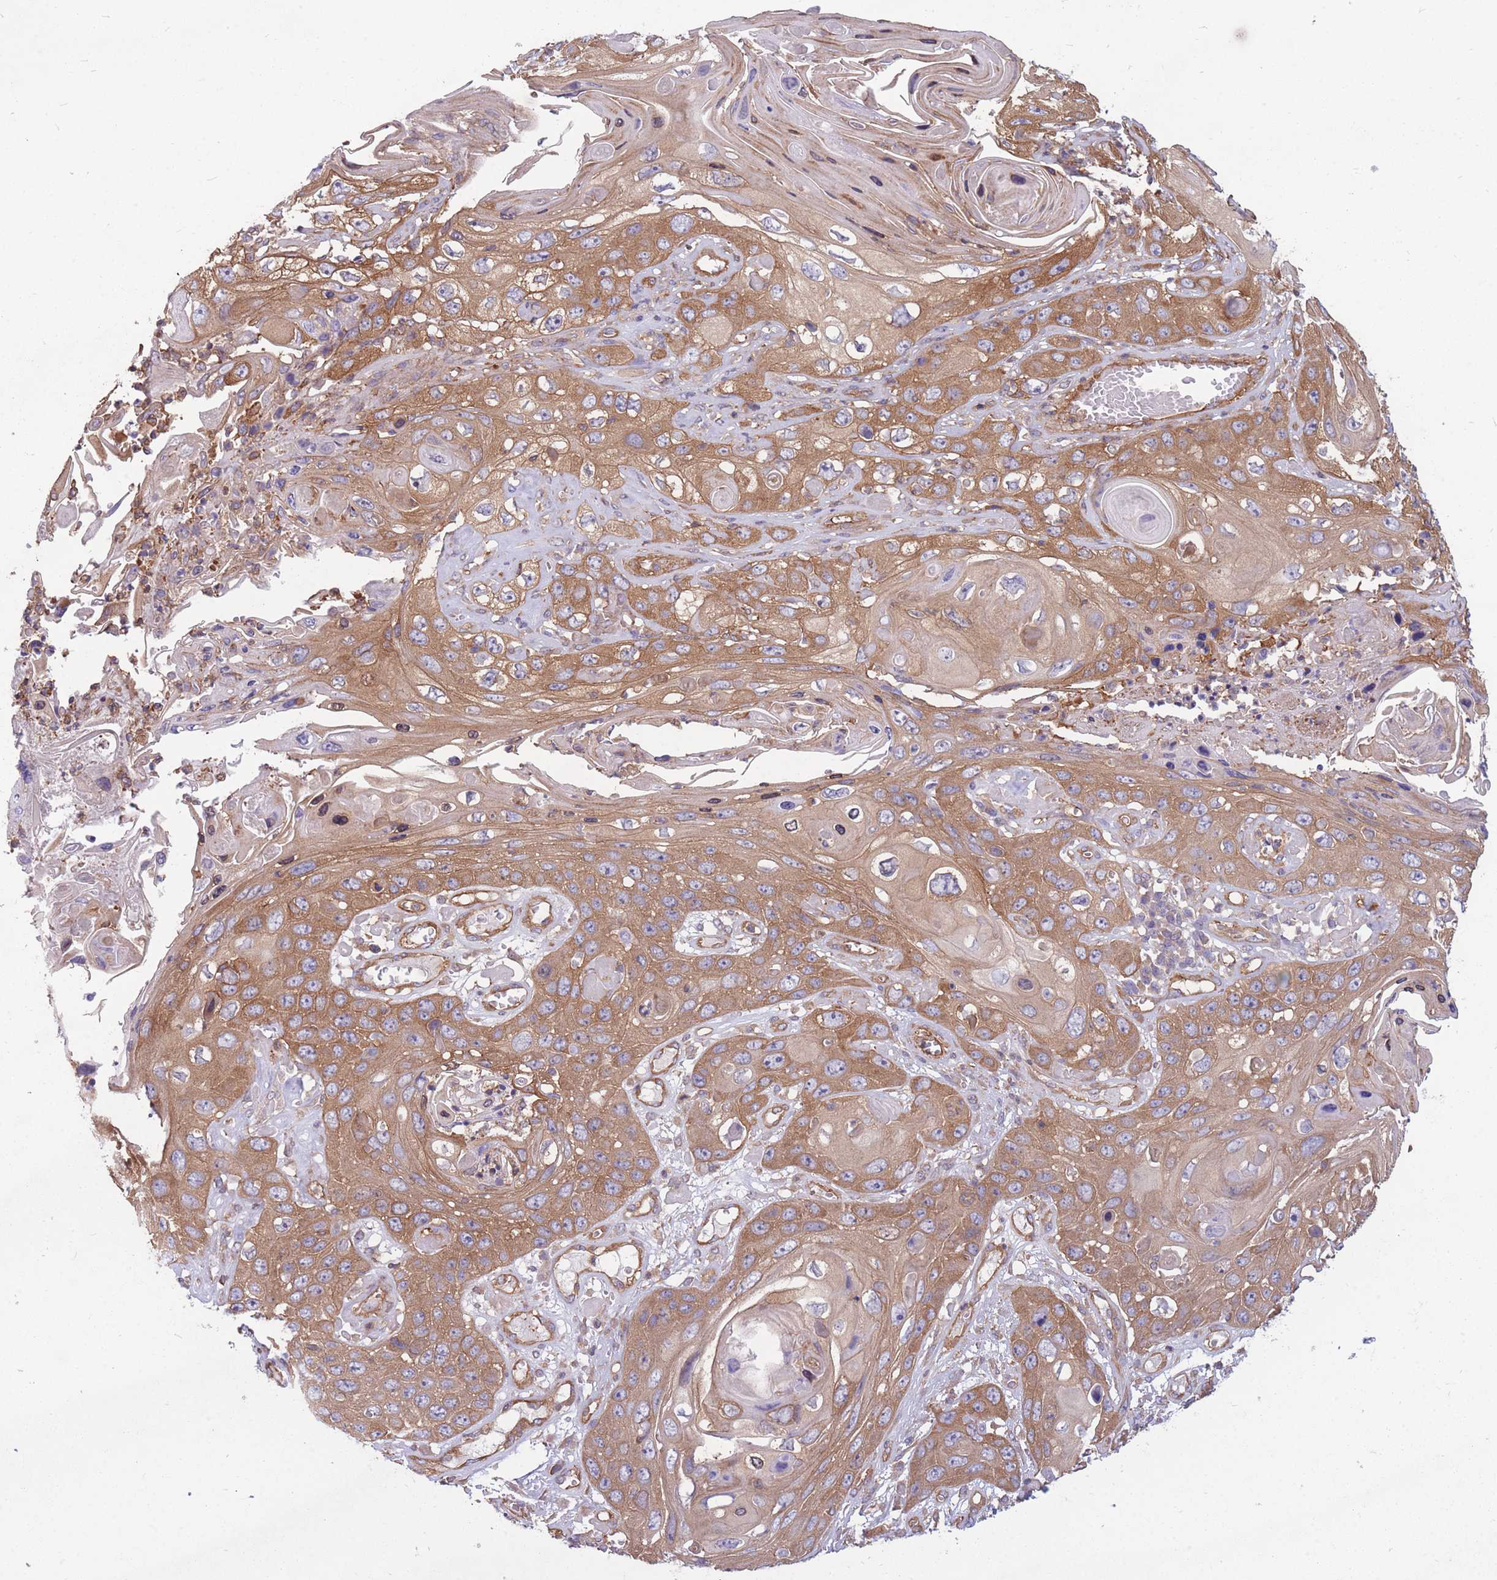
{"staining": {"intensity": "moderate", "quantity": ">75%", "location": "cytoplasmic/membranous"}, "tissue": "skin cancer", "cell_type": "Tumor cells", "image_type": "cancer", "snomed": [{"axis": "morphology", "description": "Squamous cell carcinoma, NOS"}, {"axis": "topography", "description": "Skin"}], "caption": "The photomicrograph shows staining of skin cancer (squamous cell carcinoma), revealing moderate cytoplasmic/membranous protein staining (brown color) within tumor cells.", "gene": "GGA1", "patient": {"sex": "male", "age": 55}}